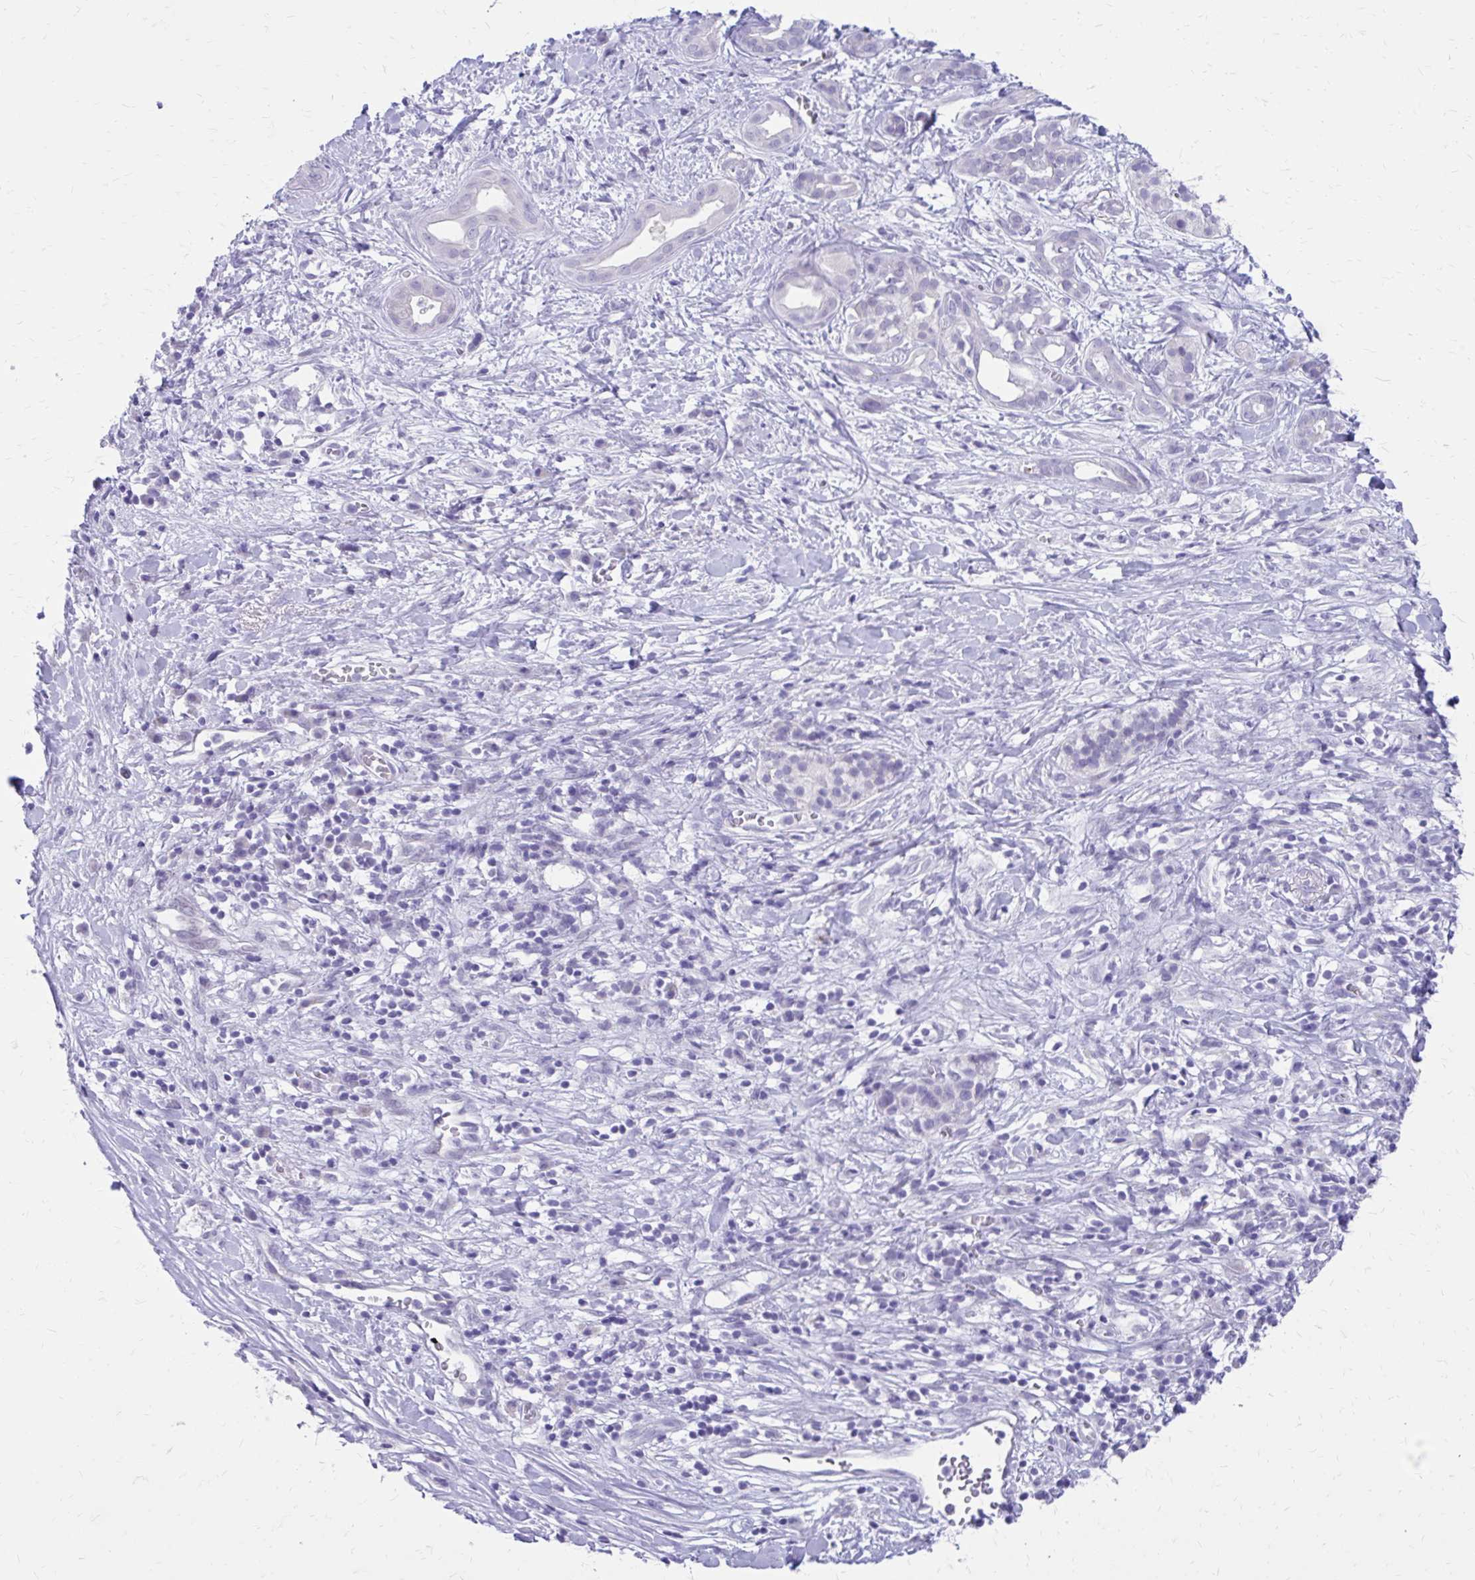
{"staining": {"intensity": "negative", "quantity": "none", "location": "none"}, "tissue": "pancreatic cancer", "cell_type": "Tumor cells", "image_type": "cancer", "snomed": [{"axis": "morphology", "description": "Adenocarcinoma, NOS"}, {"axis": "topography", "description": "Pancreas"}], "caption": "Pancreatic cancer stained for a protein using immunohistochemistry (IHC) exhibits no staining tumor cells.", "gene": "LCN15", "patient": {"sex": "male", "age": 61}}